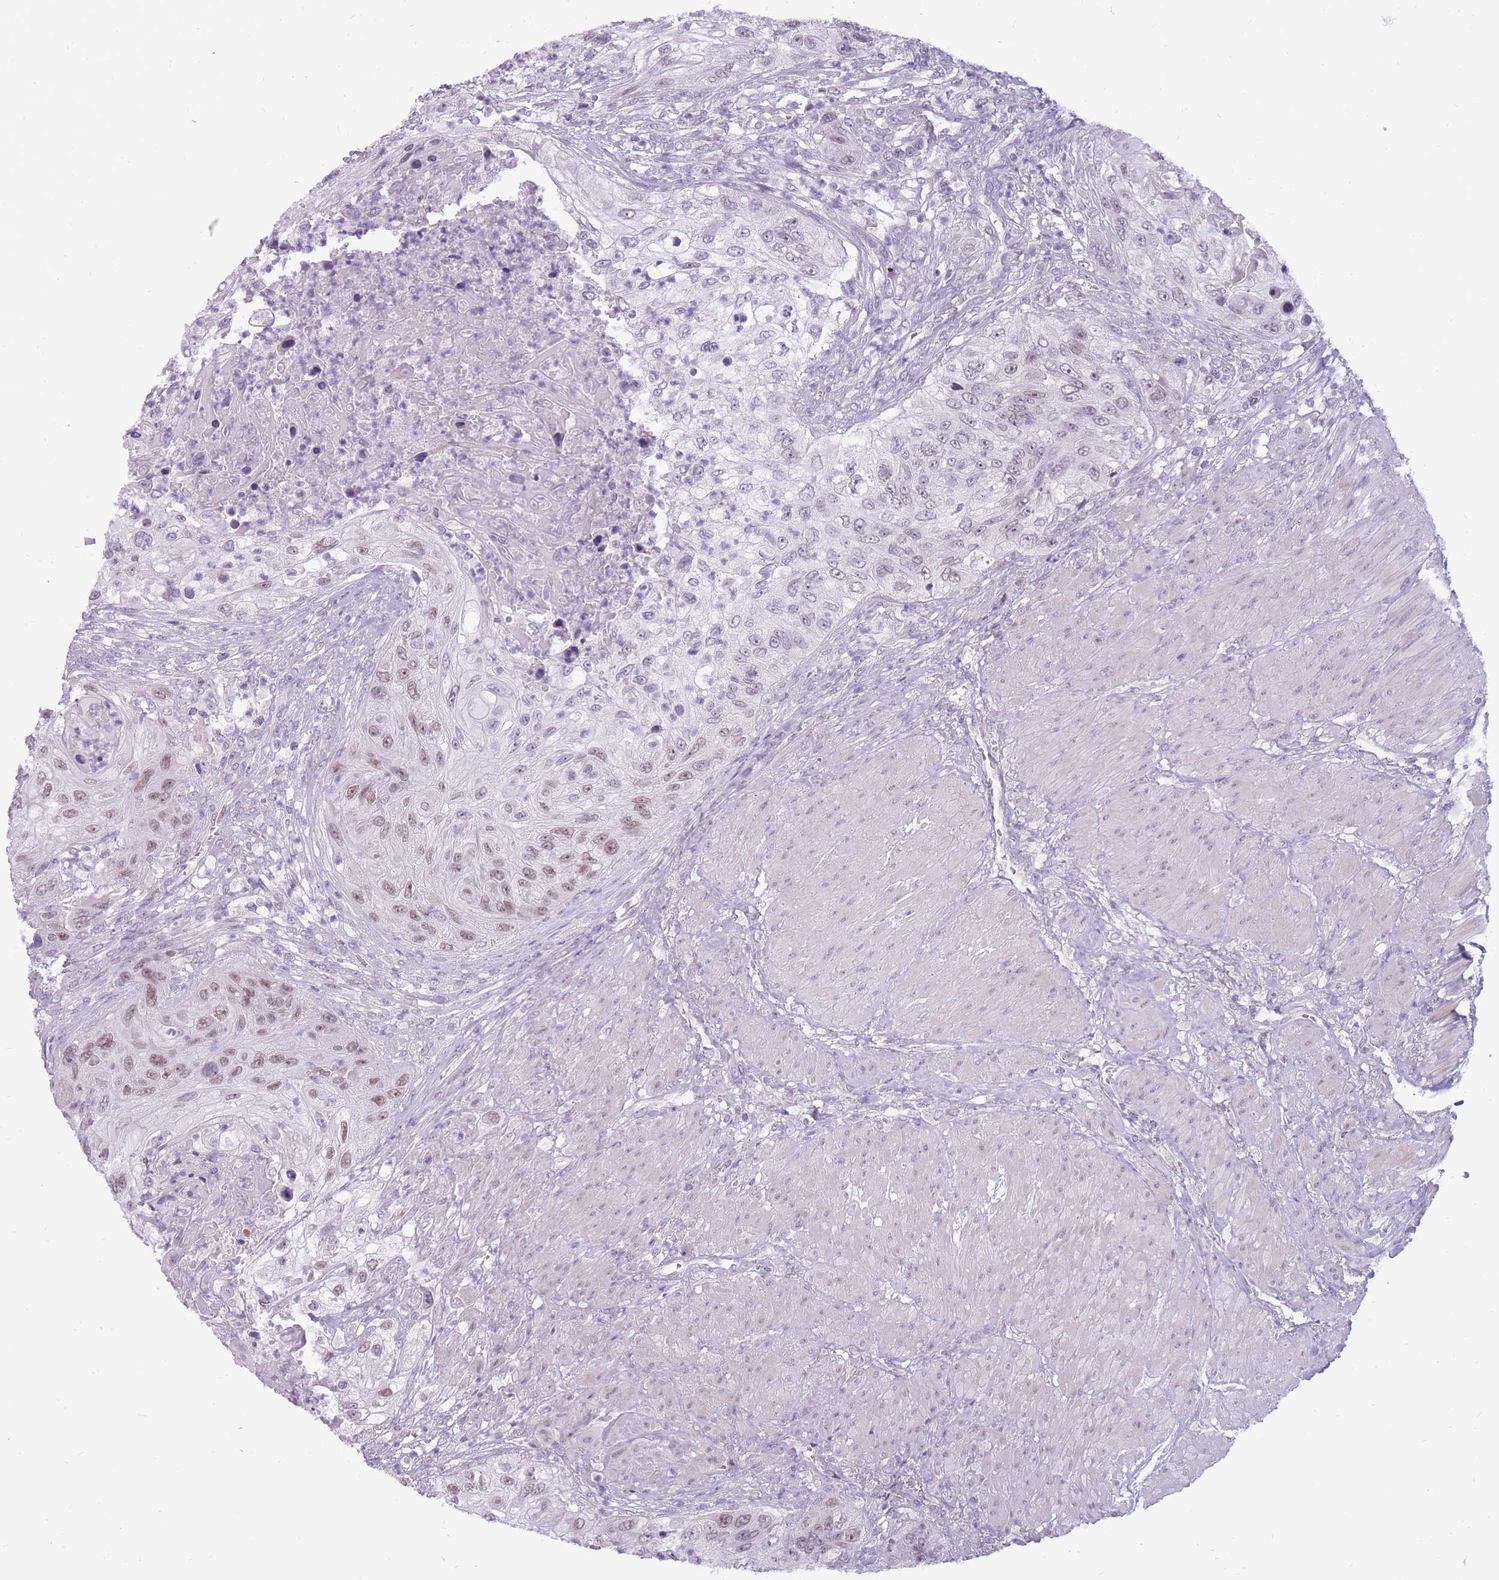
{"staining": {"intensity": "moderate", "quantity": "25%-75%", "location": "nuclear"}, "tissue": "urothelial cancer", "cell_type": "Tumor cells", "image_type": "cancer", "snomed": [{"axis": "morphology", "description": "Urothelial carcinoma, High grade"}, {"axis": "topography", "description": "Urinary bladder"}], "caption": "Protein staining of high-grade urothelial carcinoma tissue exhibits moderate nuclear positivity in approximately 25%-75% of tumor cells. Using DAB (3,3'-diaminobenzidine) (brown) and hematoxylin (blue) stains, captured at high magnification using brightfield microscopy.", "gene": "POMZP3", "patient": {"sex": "female", "age": 60}}